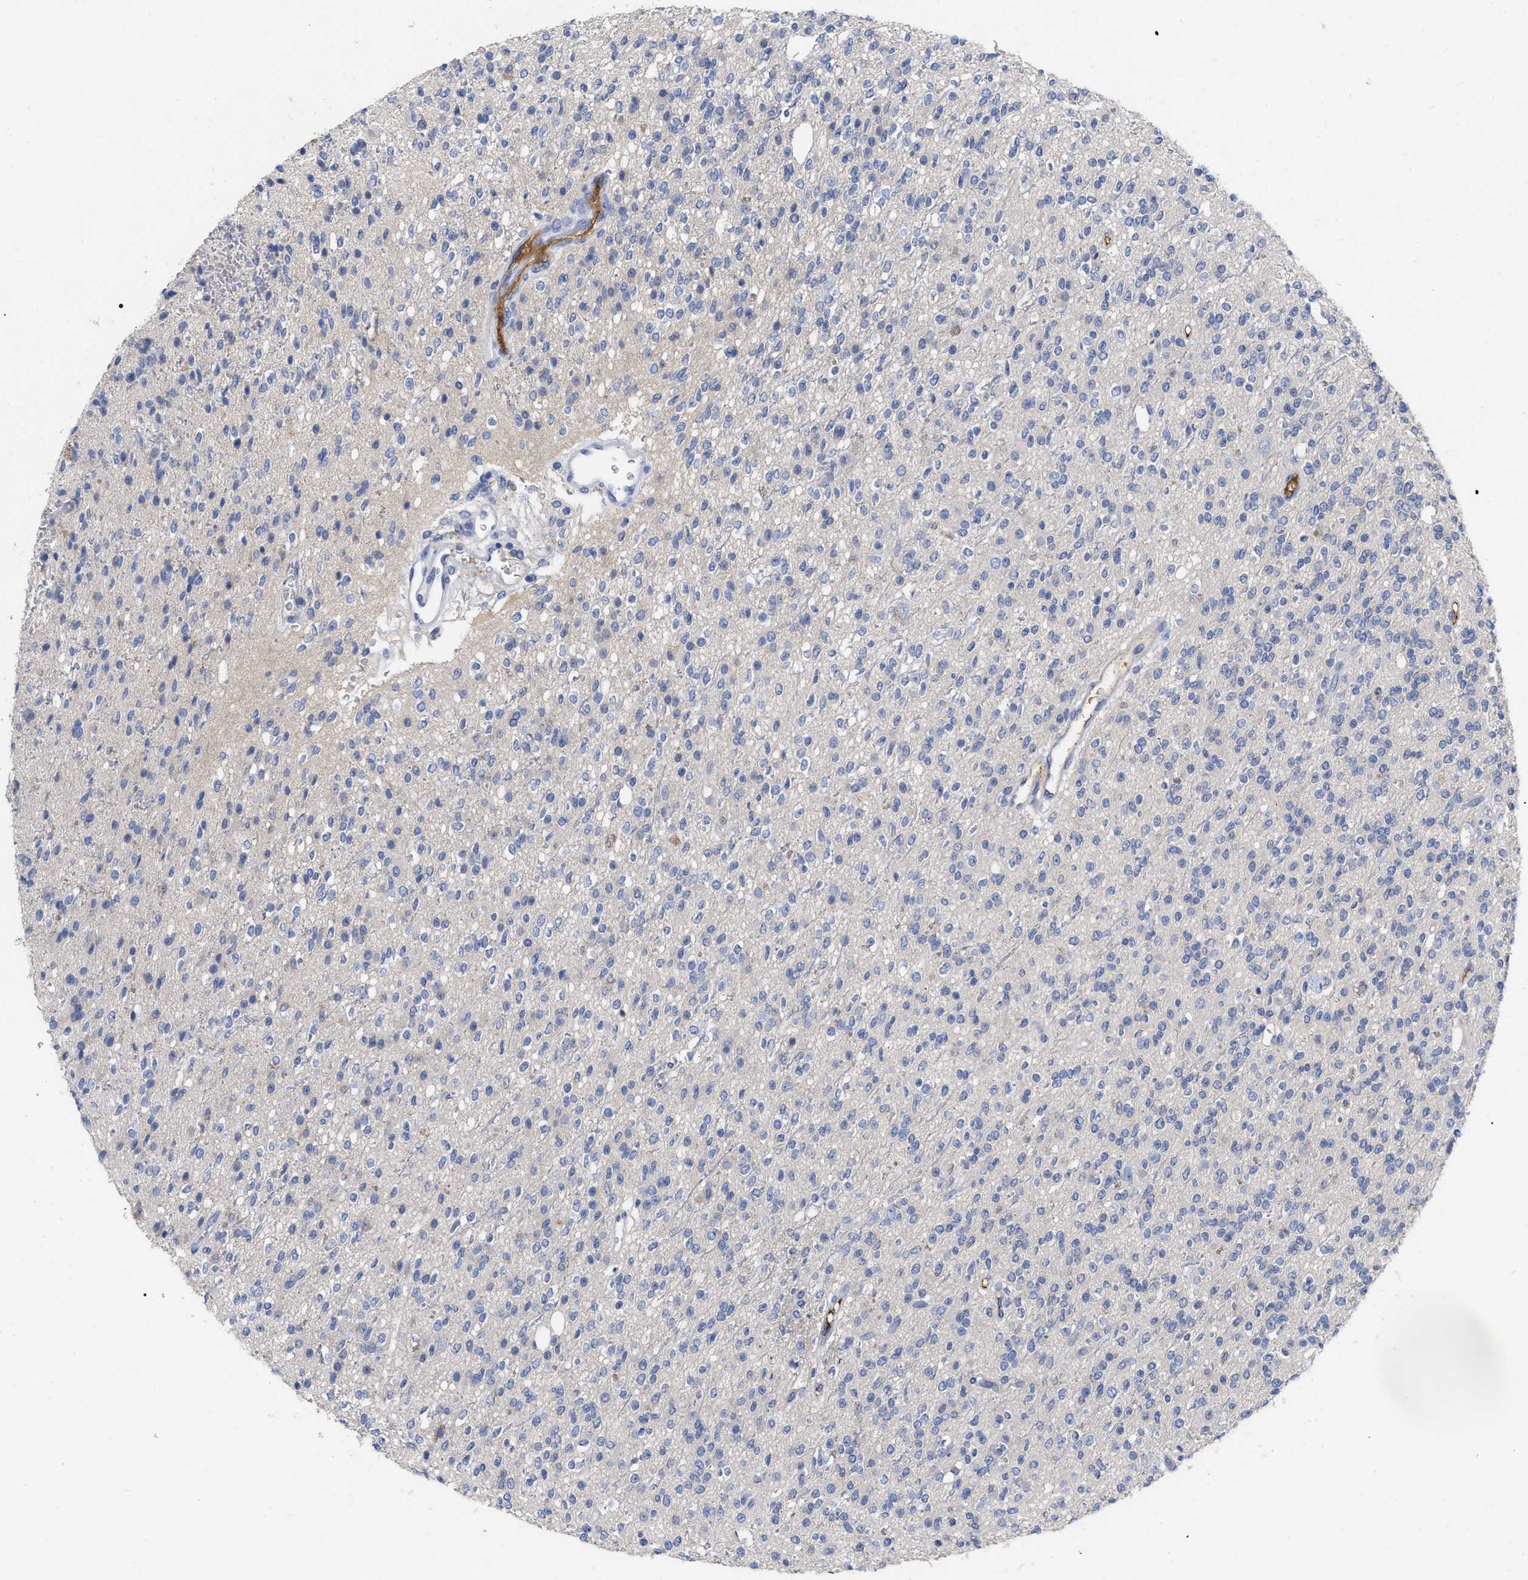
{"staining": {"intensity": "negative", "quantity": "none", "location": "none"}, "tissue": "glioma", "cell_type": "Tumor cells", "image_type": "cancer", "snomed": [{"axis": "morphology", "description": "Glioma, malignant, High grade"}, {"axis": "topography", "description": "Brain"}], "caption": "Protein analysis of high-grade glioma (malignant) demonstrates no significant expression in tumor cells.", "gene": "IGHV5-51", "patient": {"sex": "male", "age": 34}}